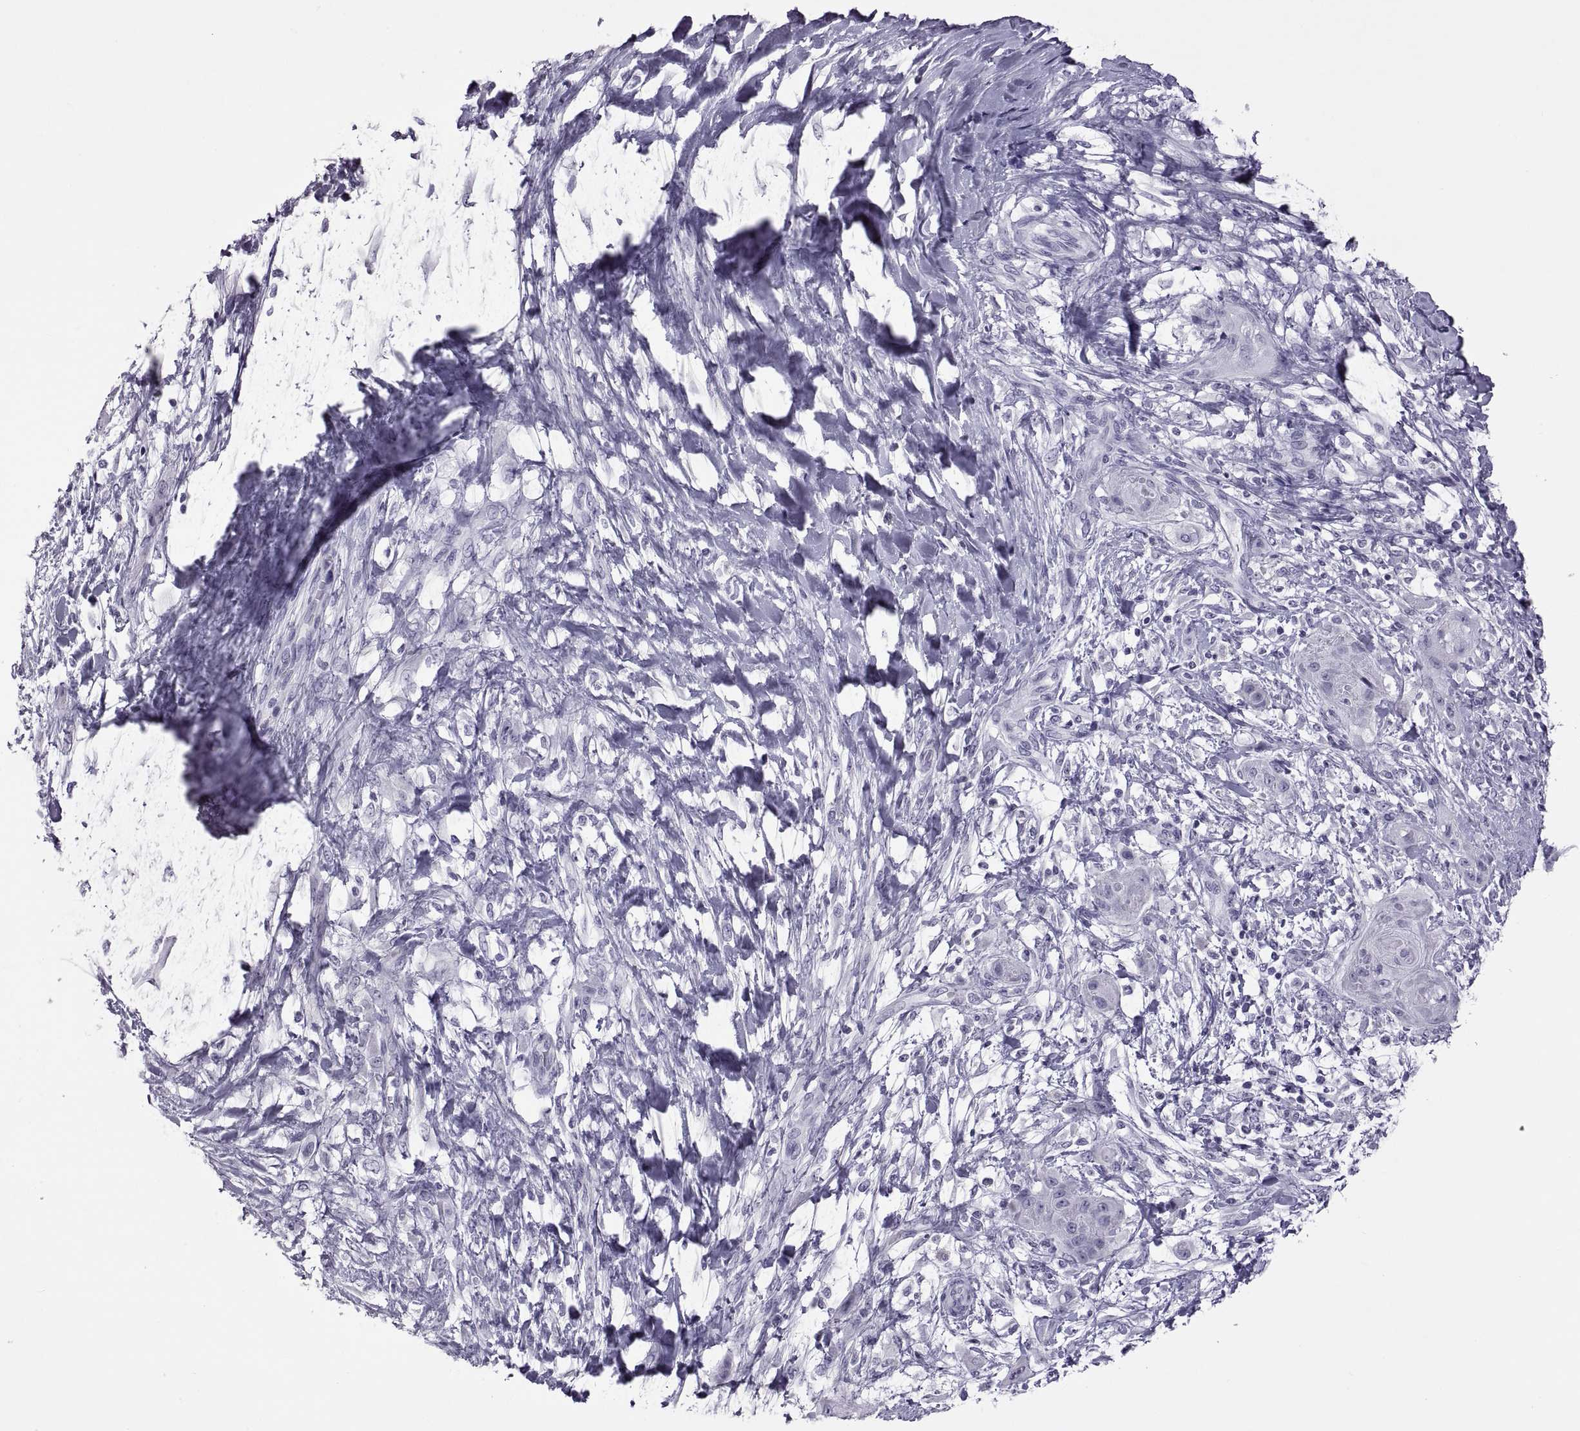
{"staining": {"intensity": "negative", "quantity": "none", "location": "none"}, "tissue": "skin cancer", "cell_type": "Tumor cells", "image_type": "cancer", "snomed": [{"axis": "morphology", "description": "Squamous cell carcinoma, NOS"}, {"axis": "topography", "description": "Skin"}], "caption": "Micrograph shows no protein positivity in tumor cells of skin cancer tissue.", "gene": "RDM1", "patient": {"sex": "male", "age": 62}}